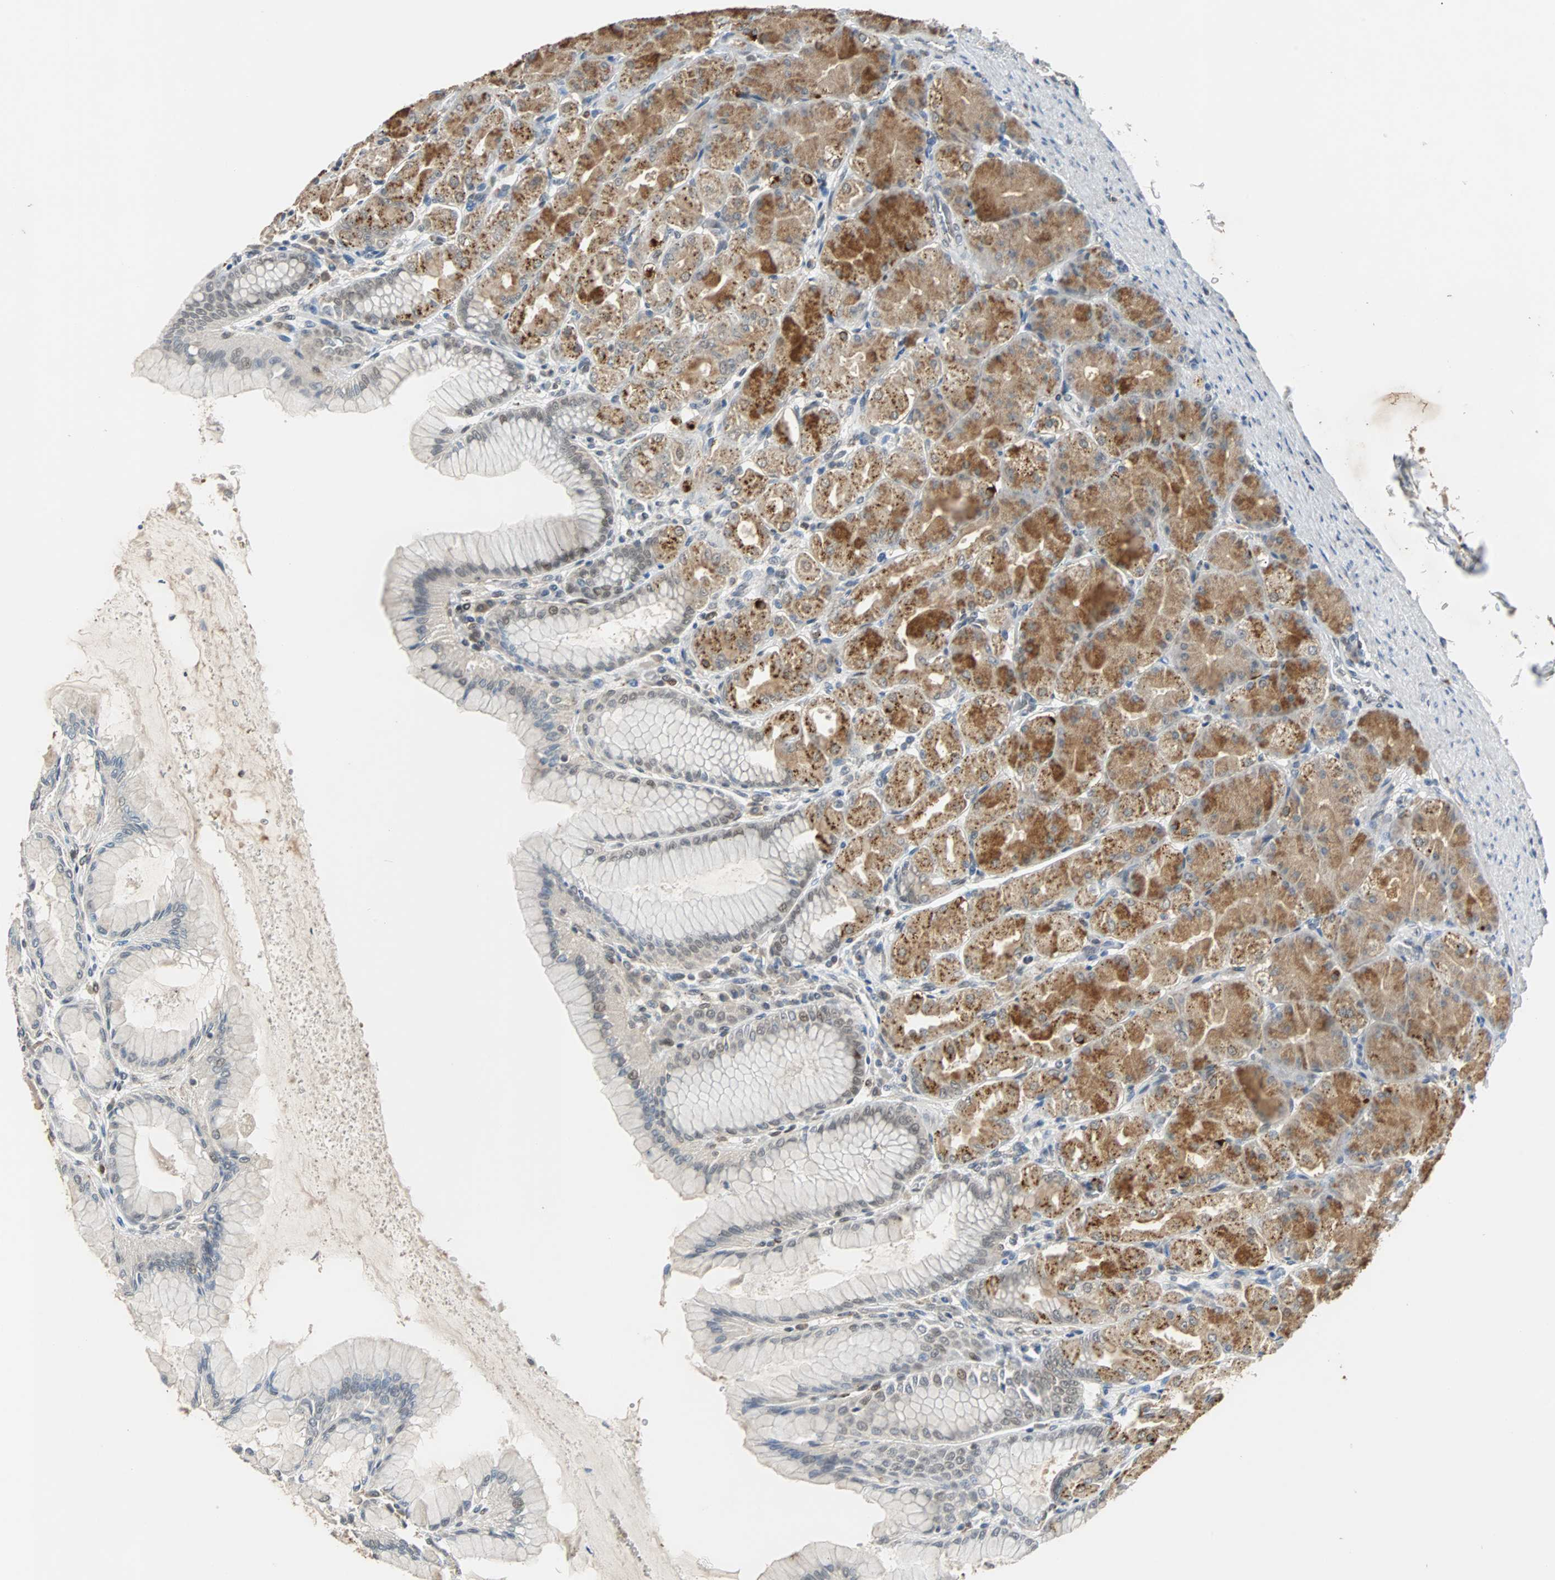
{"staining": {"intensity": "moderate", "quantity": "25%-75%", "location": "cytoplasmic/membranous"}, "tissue": "stomach", "cell_type": "Glandular cells", "image_type": "normal", "snomed": [{"axis": "morphology", "description": "Normal tissue, NOS"}, {"axis": "topography", "description": "Stomach, upper"}], "caption": "Human stomach stained for a protein (brown) shows moderate cytoplasmic/membranous positive staining in approximately 25%-75% of glandular cells.", "gene": "HLX", "patient": {"sex": "female", "age": 56}}